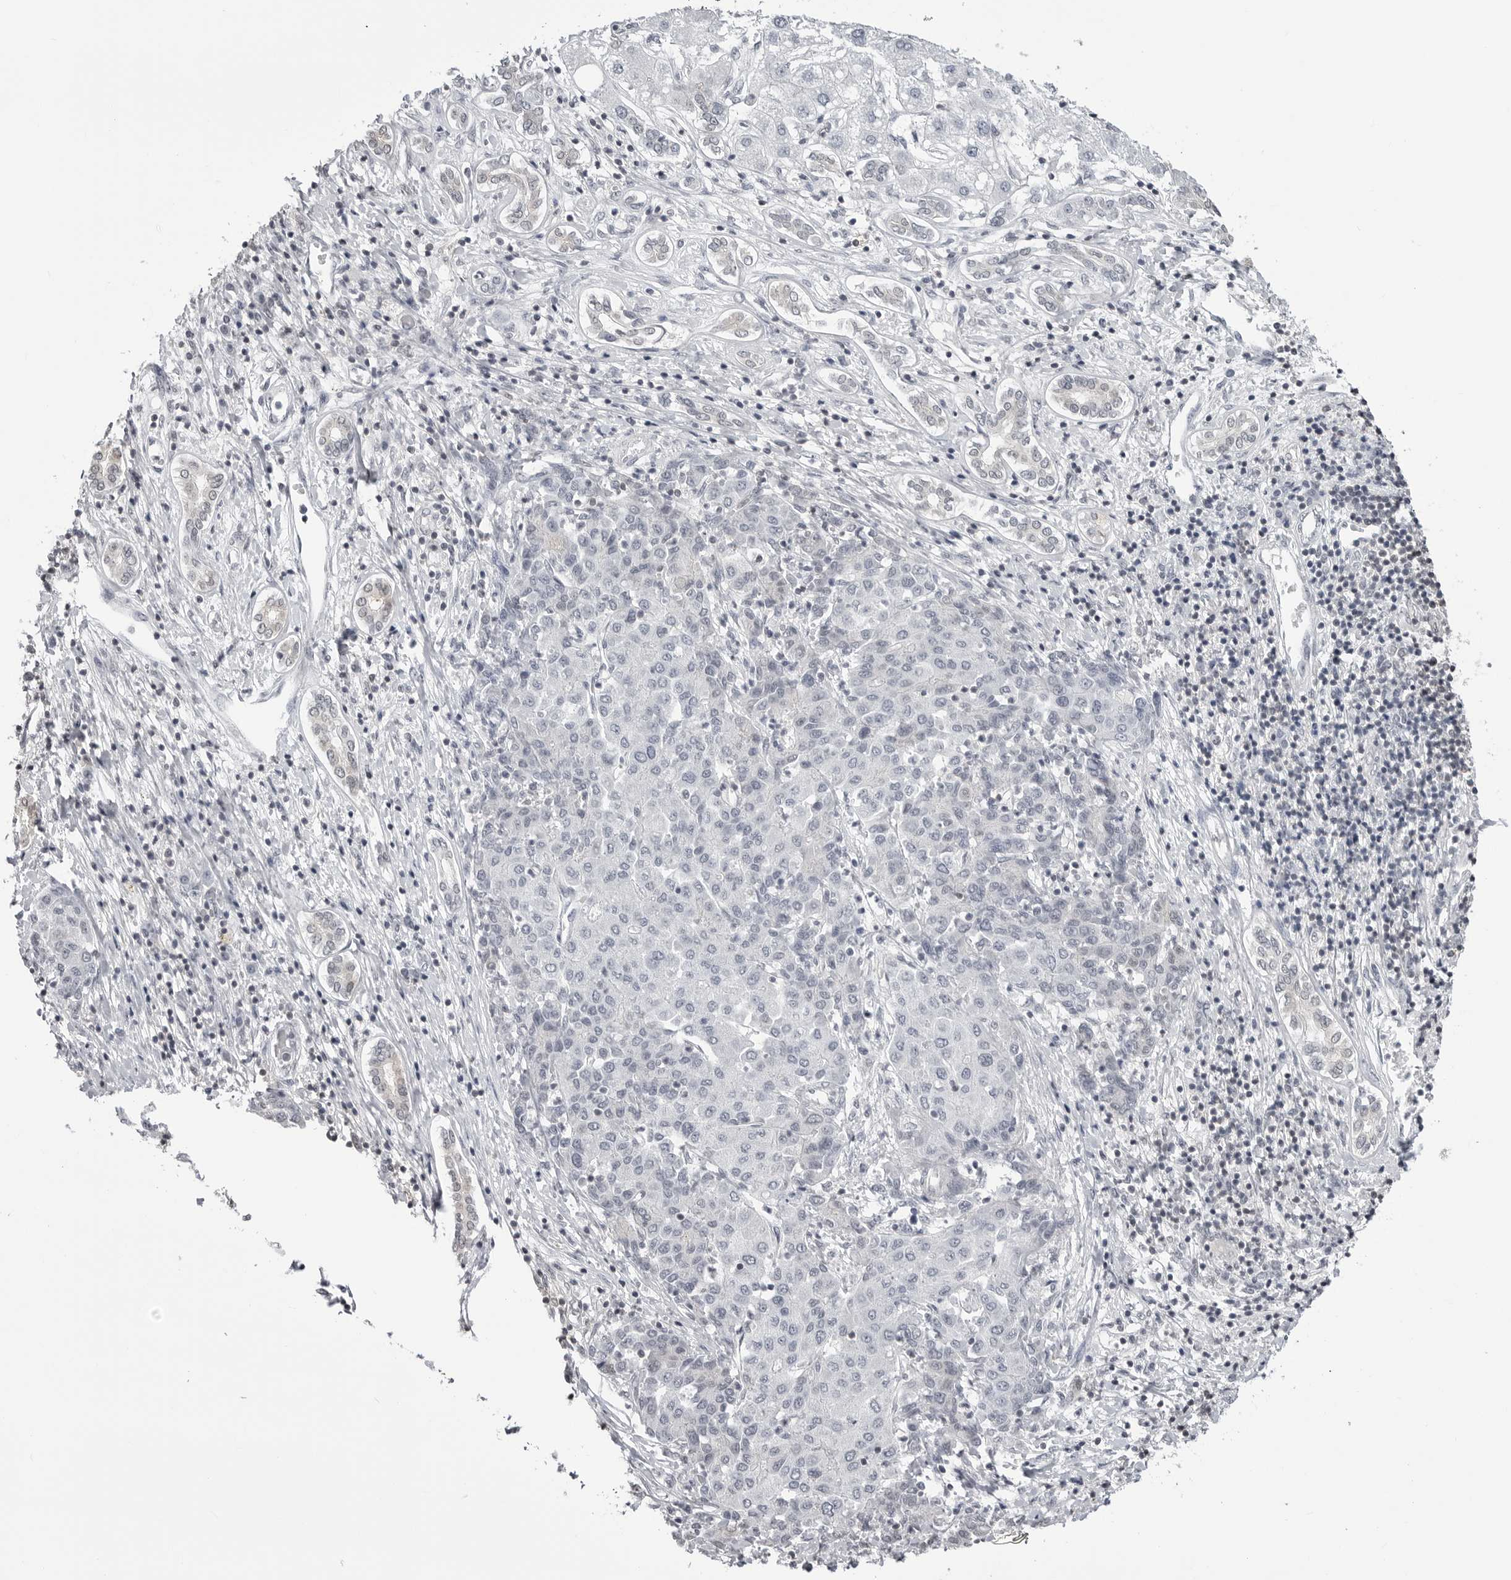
{"staining": {"intensity": "negative", "quantity": "none", "location": "none"}, "tissue": "liver cancer", "cell_type": "Tumor cells", "image_type": "cancer", "snomed": [{"axis": "morphology", "description": "Carcinoma, Hepatocellular, NOS"}, {"axis": "topography", "description": "Liver"}], "caption": "This histopathology image is of liver cancer stained with immunohistochemistry to label a protein in brown with the nuclei are counter-stained blue. There is no positivity in tumor cells.", "gene": "YWHAG", "patient": {"sex": "male", "age": 65}}